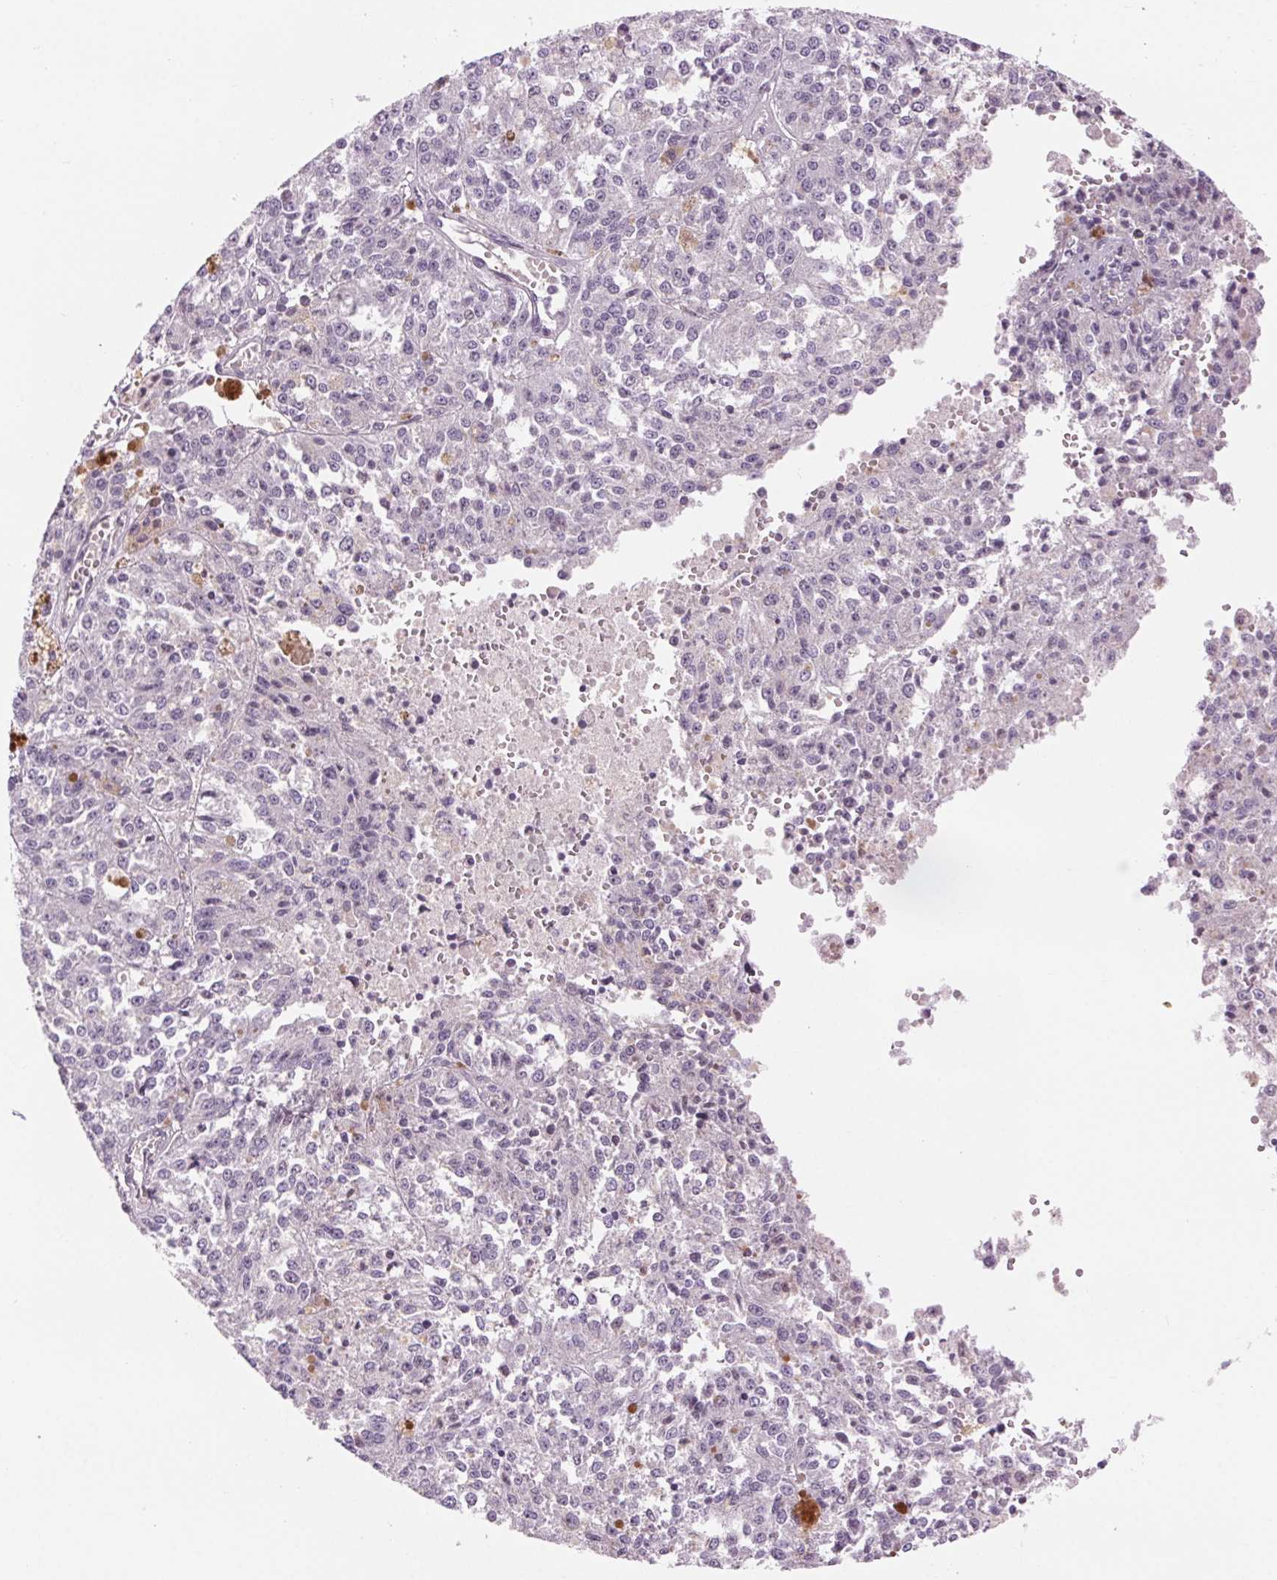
{"staining": {"intensity": "negative", "quantity": "none", "location": "none"}, "tissue": "melanoma", "cell_type": "Tumor cells", "image_type": "cancer", "snomed": [{"axis": "morphology", "description": "Malignant melanoma, Metastatic site"}, {"axis": "topography", "description": "Lymph node"}], "caption": "Malignant melanoma (metastatic site) stained for a protein using immunohistochemistry (IHC) displays no expression tumor cells.", "gene": "HHLA2", "patient": {"sex": "female", "age": 64}}